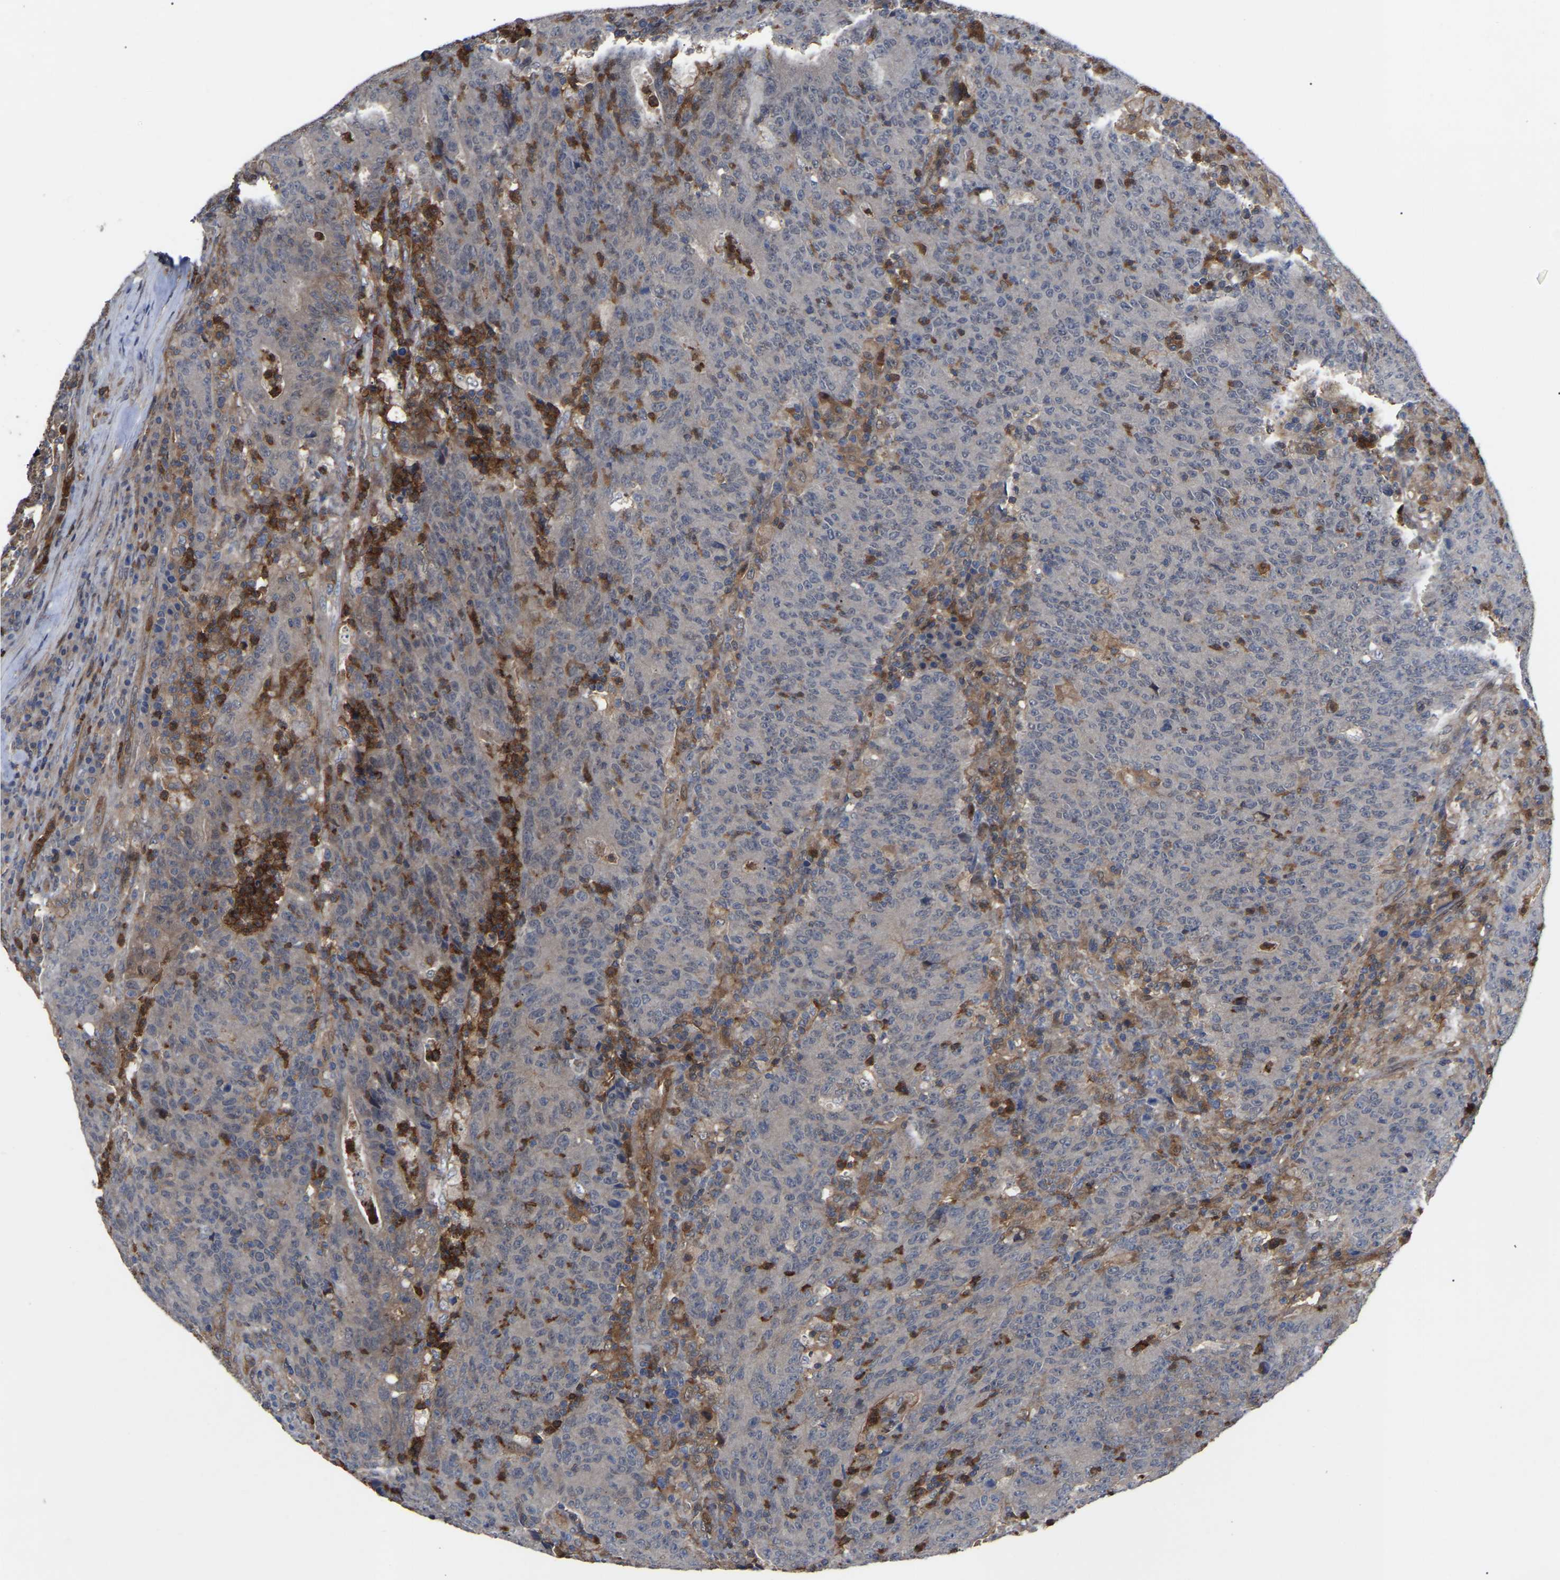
{"staining": {"intensity": "weak", "quantity": "<25%", "location": "cytoplasmic/membranous"}, "tissue": "colorectal cancer", "cell_type": "Tumor cells", "image_type": "cancer", "snomed": [{"axis": "morphology", "description": "Adenocarcinoma, NOS"}, {"axis": "topography", "description": "Colon"}], "caption": "Immunohistochemistry photomicrograph of neoplastic tissue: human colorectal adenocarcinoma stained with DAB (3,3'-diaminobenzidine) exhibits no significant protein expression in tumor cells.", "gene": "CIT", "patient": {"sex": "female", "age": 75}}